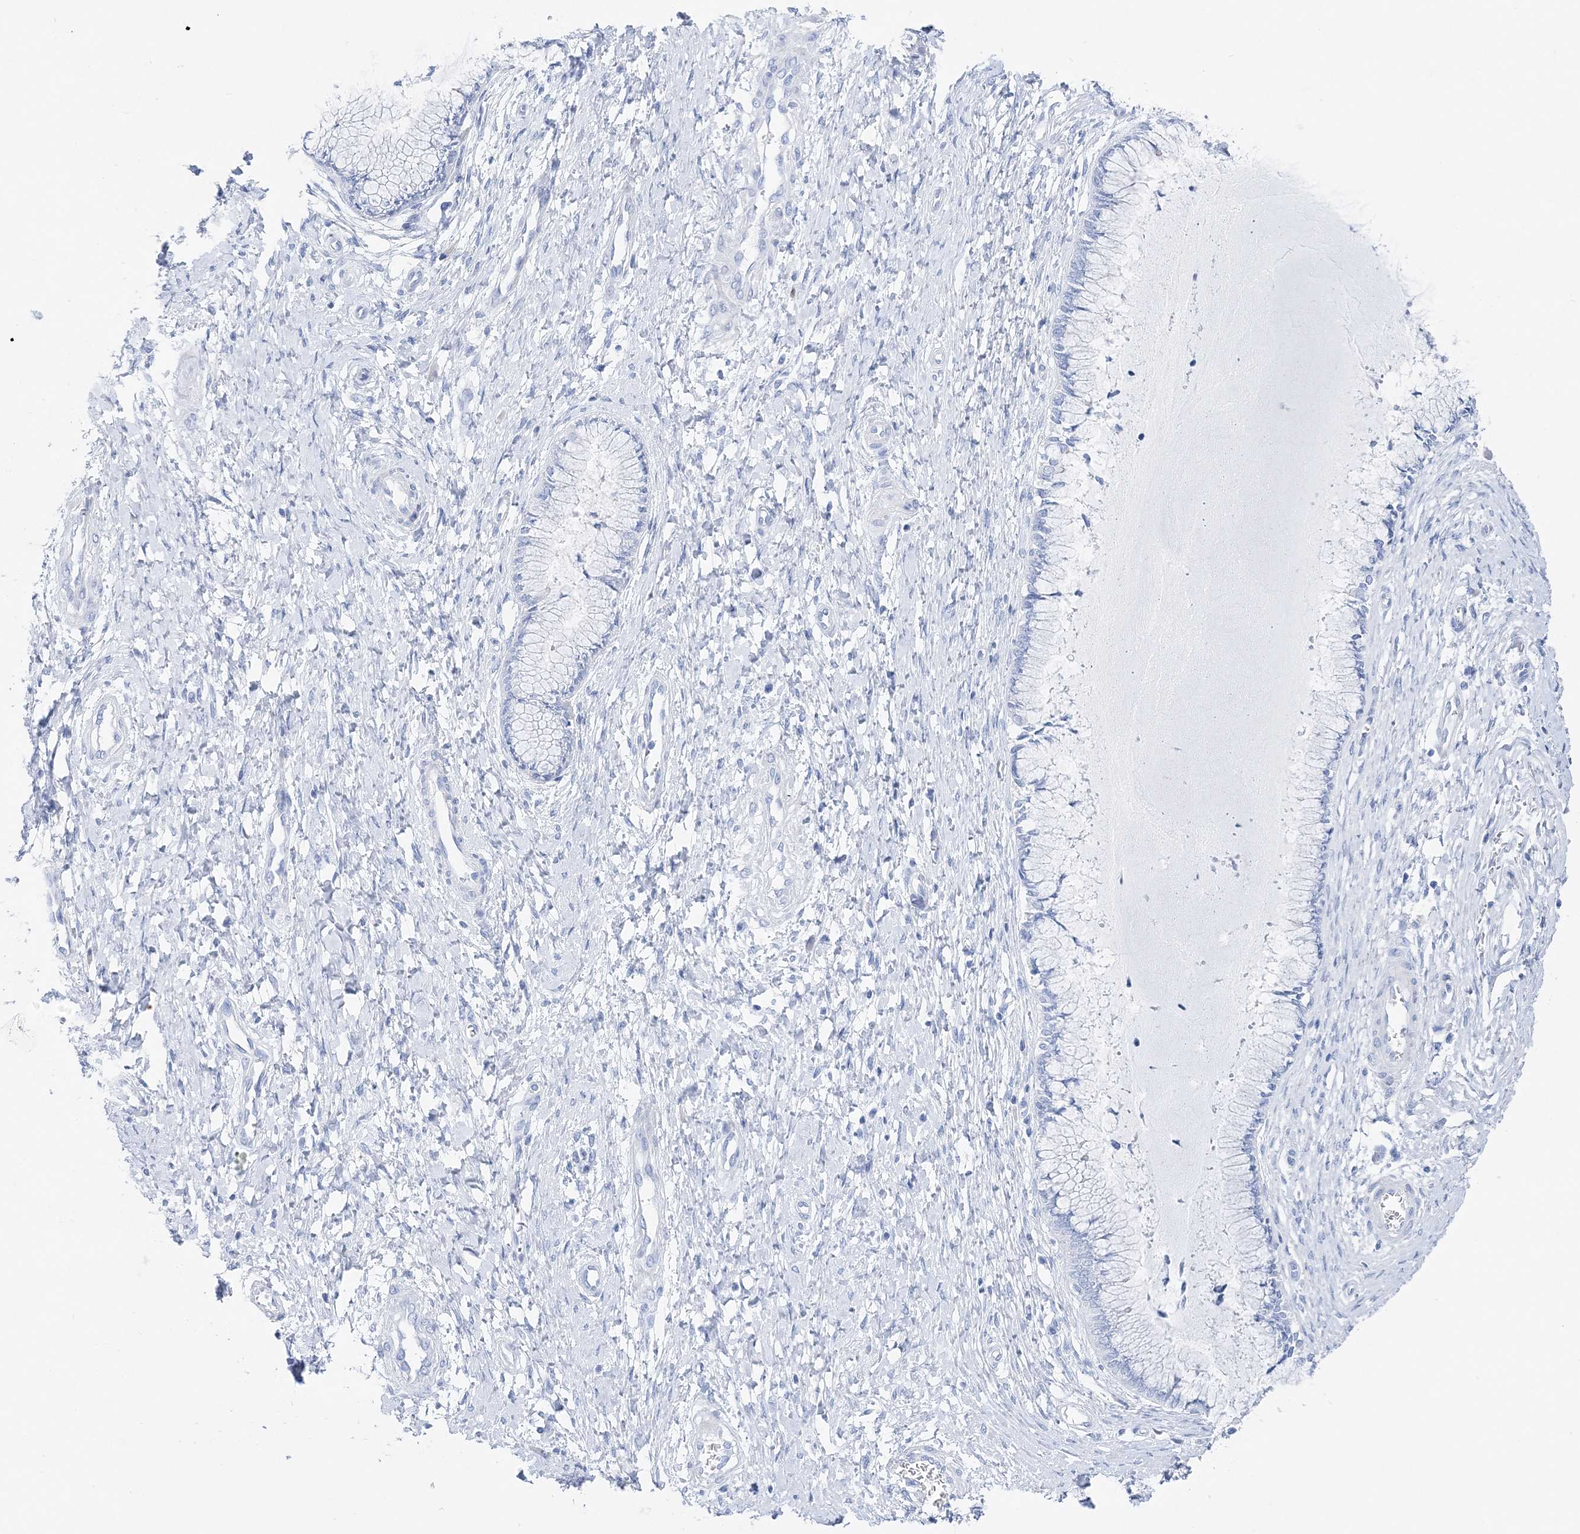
{"staining": {"intensity": "negative", "quantity": "none", "location": "none"}, "tissue": "cervix", "cell_type": "Glandular cells", "image_type": "normal", "snomed": [{"axis": "morphology", "description": "Normal tissue, NOS"}, {"axis": "topography", "description": "Cervix"}], "caption": "The image reveals no significant staining in glandular cells of cervix. (Brightfield microscopy of DAB (3,3'-diaminobenzidine) IHC at high magnification).", "gene": "TSPYL6", "patient": {"sex": "female", "age": 55}}